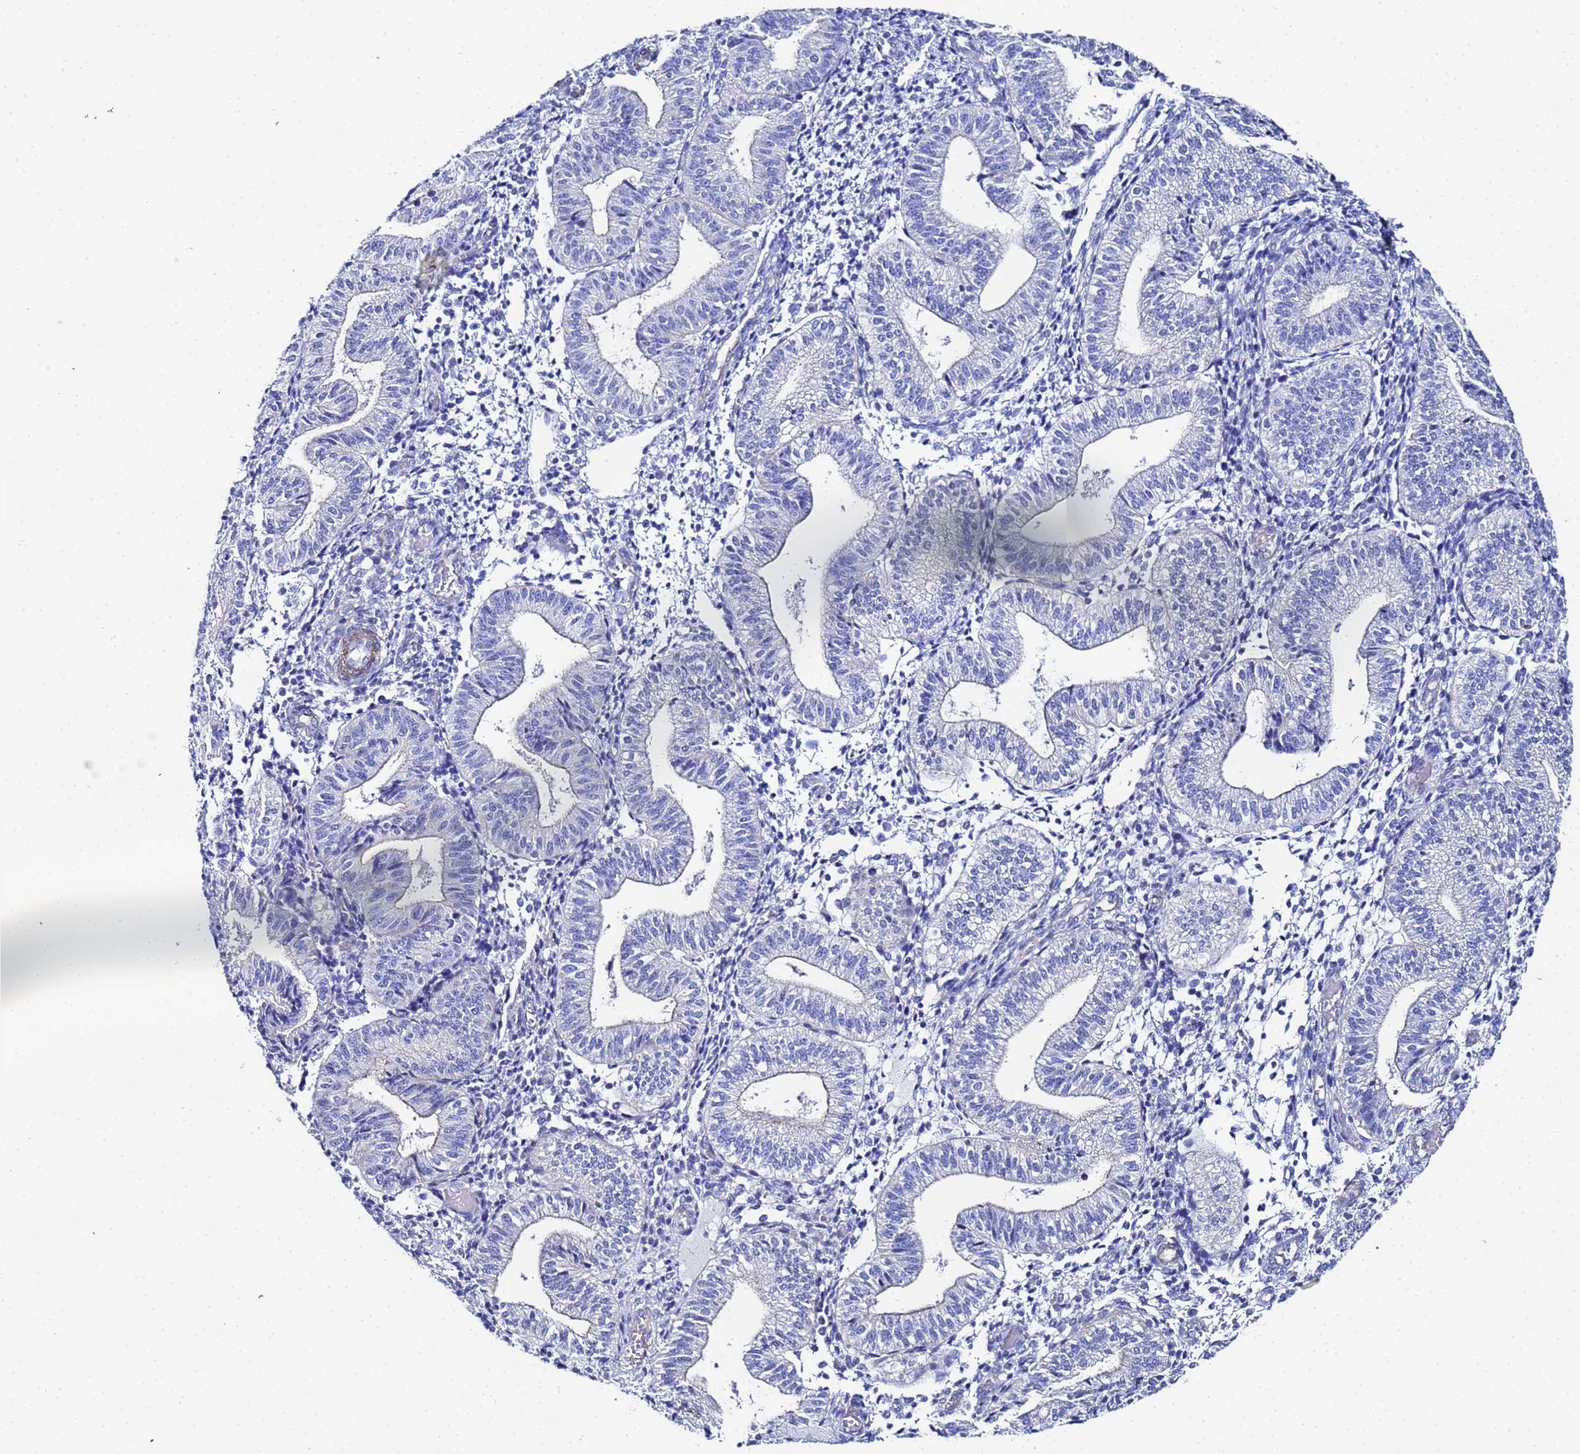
{"staining": {"intensity": "negative", "quantity": "none", "location": "none"}, "tissue": "endometrium", "cell_type": "Cells in endometrial stroma", "image_type": "normal", "snomed": [{"axis": "morphology", "description": "Normal tissue, NOS"}, {"axis": "topography", "description": "Endometrium"}], "caption": "High magnification brightfield microscopy of benign endometrium stained with DAB (3,3'-diaminobenzidine) (brown) and counterstained with hematoxylin (blue): cells in endometrial stroma show no significant staining. (Immunohistochemistry, brightfield microscopy, high magnification).", "gene": "RAB39A", "patient": {"sex": "female", "age": 34}}